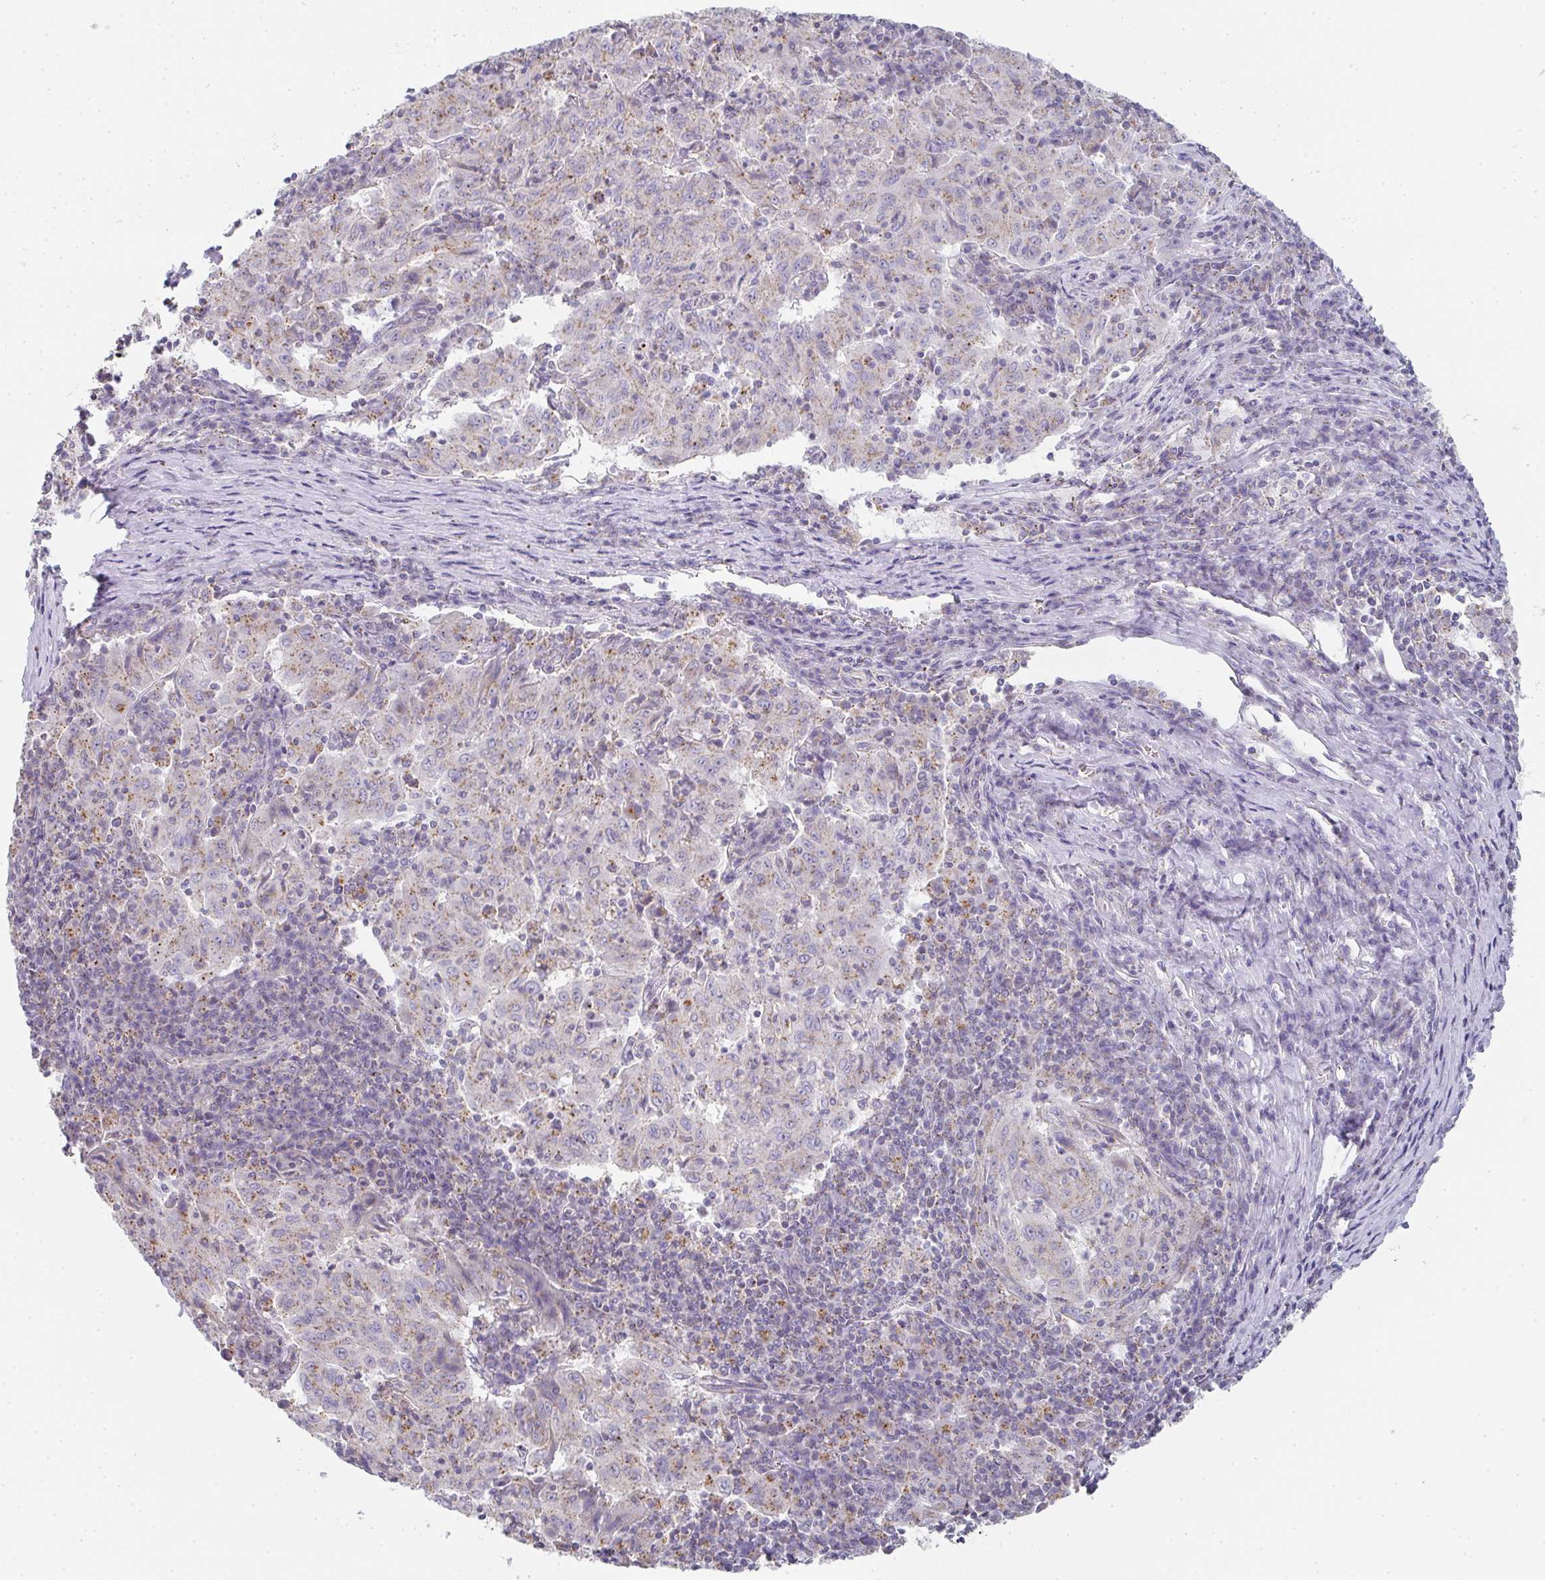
{"staining": {"intensity": "weak", "quantity": "25%-75%", "location": "cytoplasmic/membranous"}, "tissue": "pancreatic cancer", "cell_type": "Tumor cells", "image_type": "cancer", "snomed": [{"axis": "morphology", "description": "Adenocarcinoma, NOS"}, {"axis": "topography", "description": "Pancreas"}], "caption": "Immunohistochemistry of adenocarcinoma (pancreatic) displays low levels of weak cytoplasmic/membranous expression in about 25%-75% of tumor cells. The staining was performed using DAB (3,3'-diaminobenzidine), with brown indicating positive protein expression. Nuclei are stained blue with hematoxylin.", "gene": "CHMP5", "patient": {"sex": "male", "age": 63}}